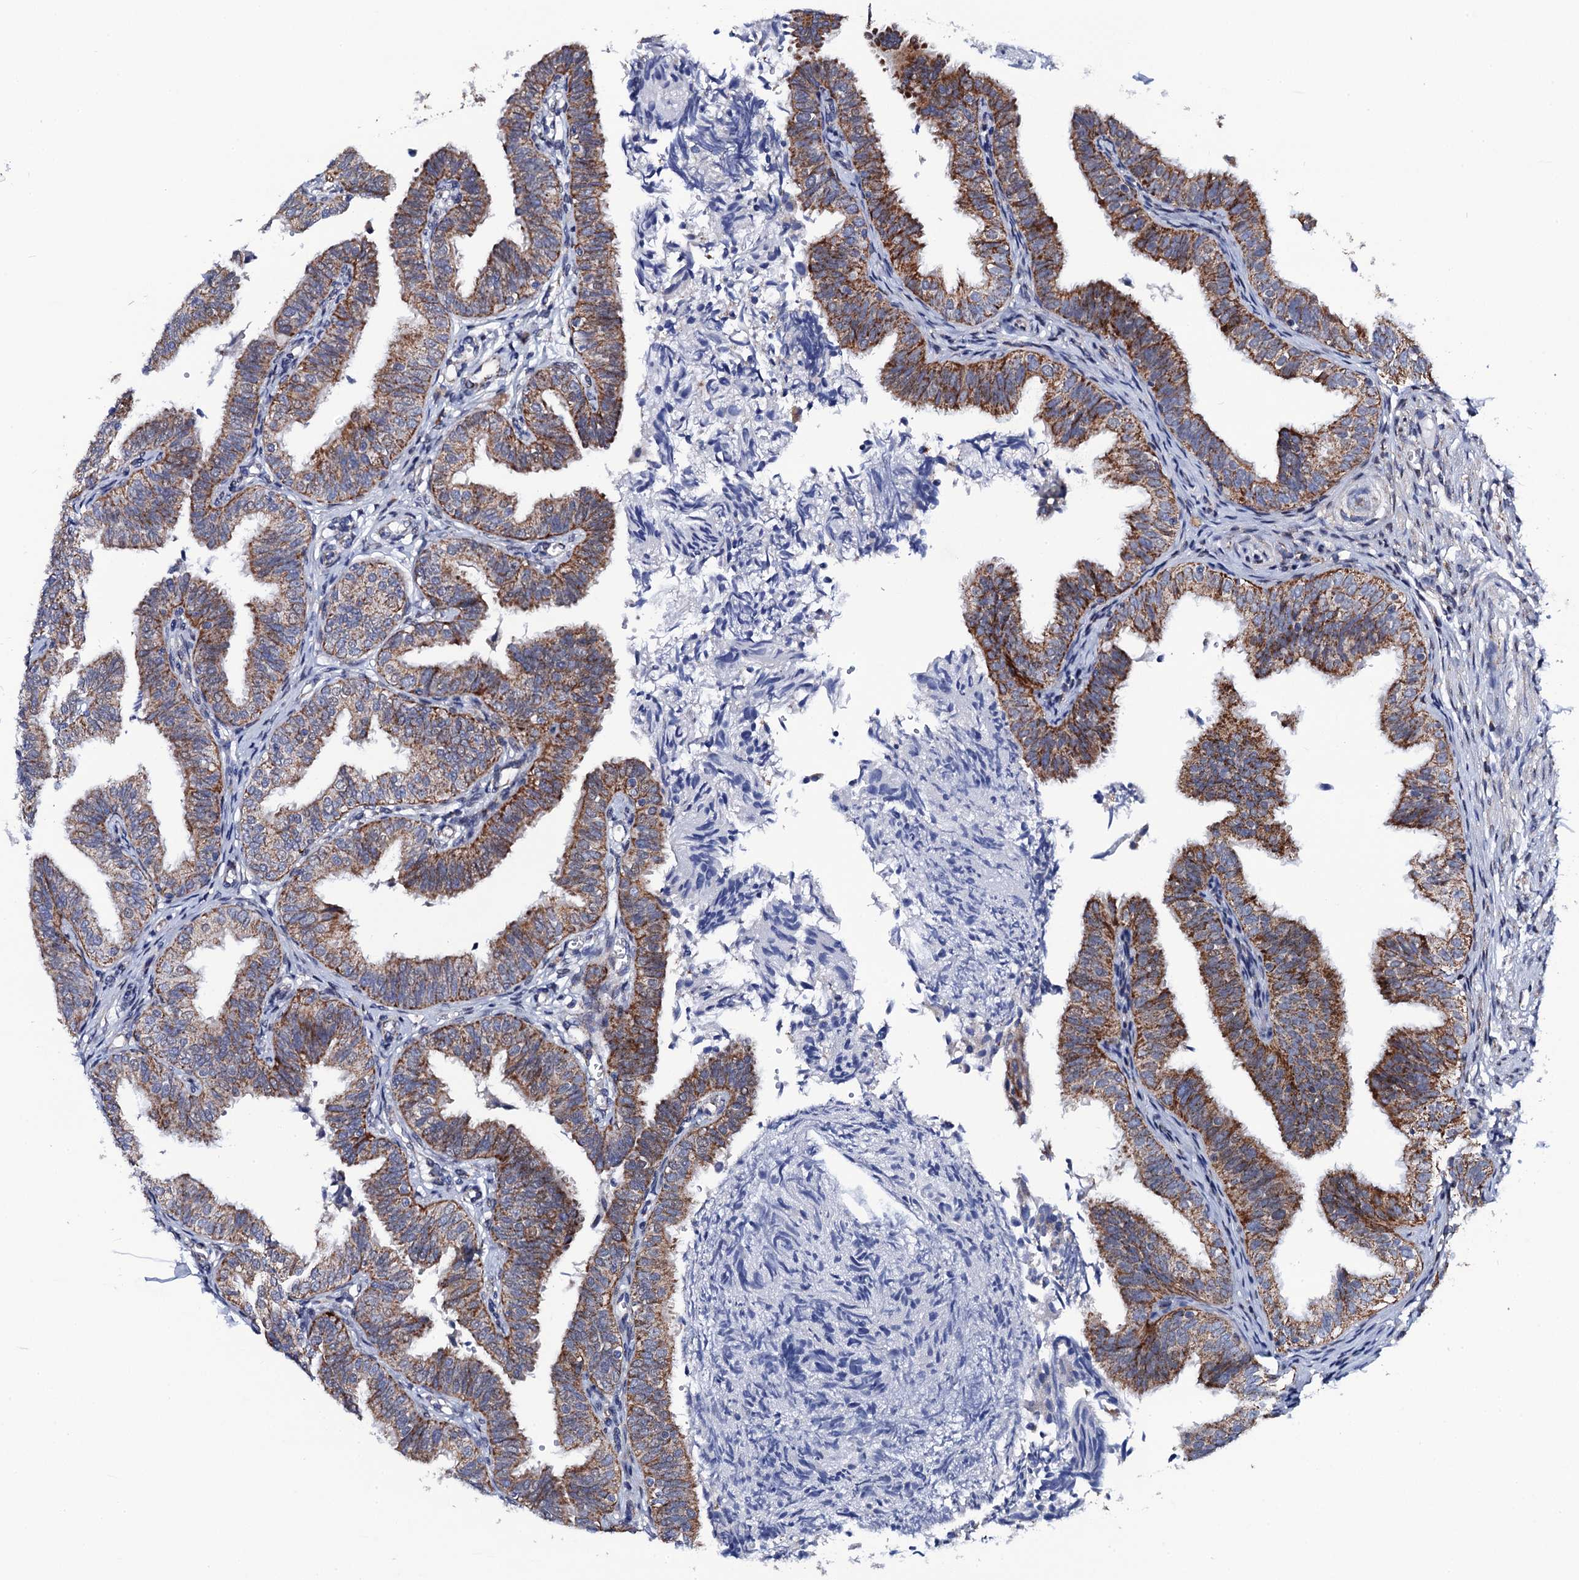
{"staining": {"intensity": "moderate", "quantity": ">75%", "location": "cytoplasmic/membranous"}, "tissue": "fallopian tube", "cell_type": "Glandular cells", "image_type": "normal", "snomed": [{"axis": "morphology", "description": "Normal tissue, NOS"}, {"axis": "topography", "description": "Fallopian tube"}], "caption": "DAB immunohistochemical staining of benign fallopian tube exhibits moderate cytoplasmic/membranous protein staining in about >75% of glandular cells.", "gene": "PTCD3", "patient": {"sex": "female", "age": 35}}